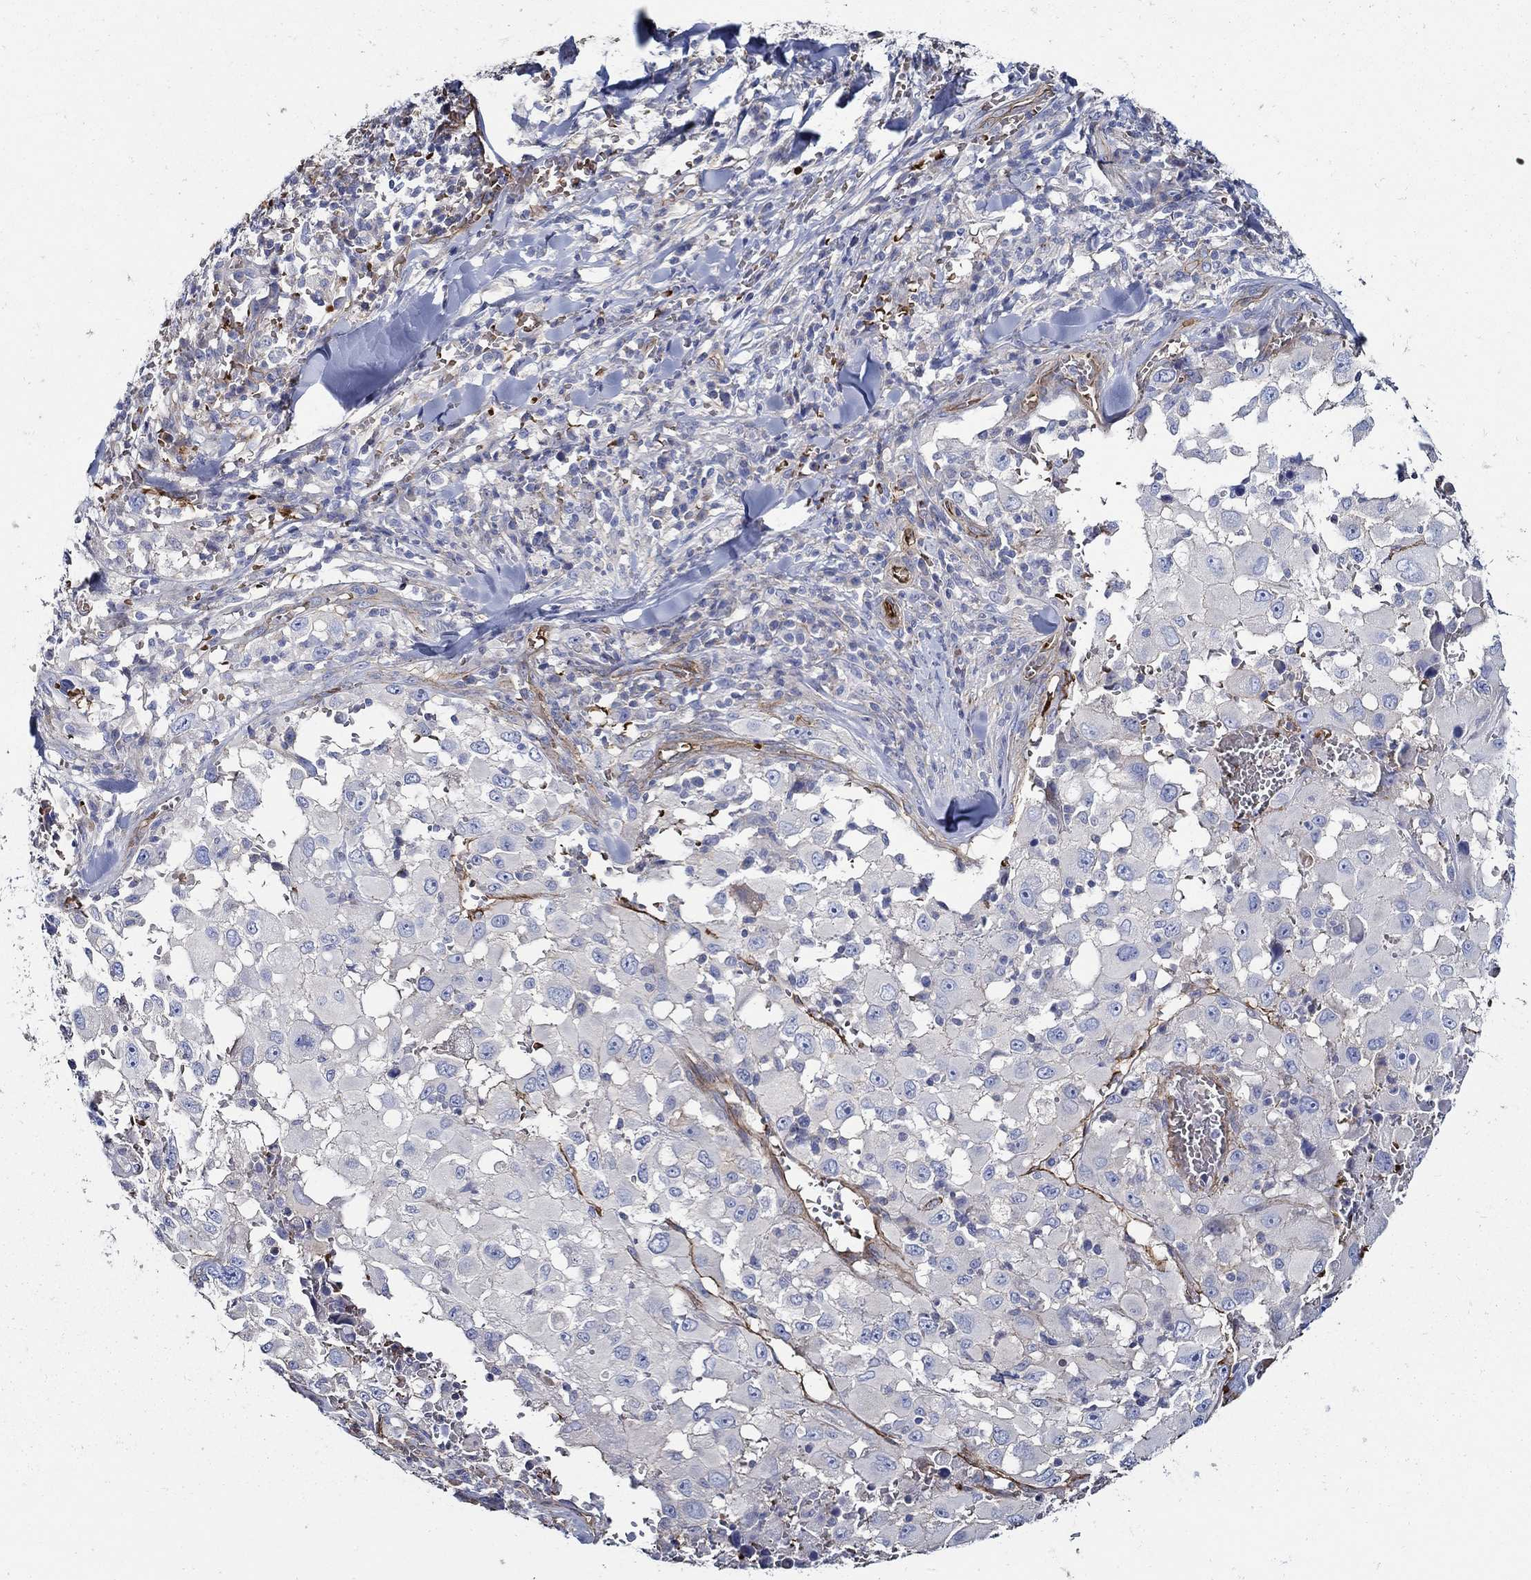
{"staining": {"intensity": "negative", "quantity": "none", "location": "none"}, "tissue": "melanoma", "cell_type": "Tumor cells", "image_type": "cancer", "snomed": [{"axis": "morphology", "description": "Malignant melanoma, Metastatic site"}, {"axis": "topography", "description": "Lymph node"}], "caption": "The photomicrograph exhibits no staining of tumor cells in melanoma.", "gene": "APBB3", "patient": {"sex": "male", "age": 50}}